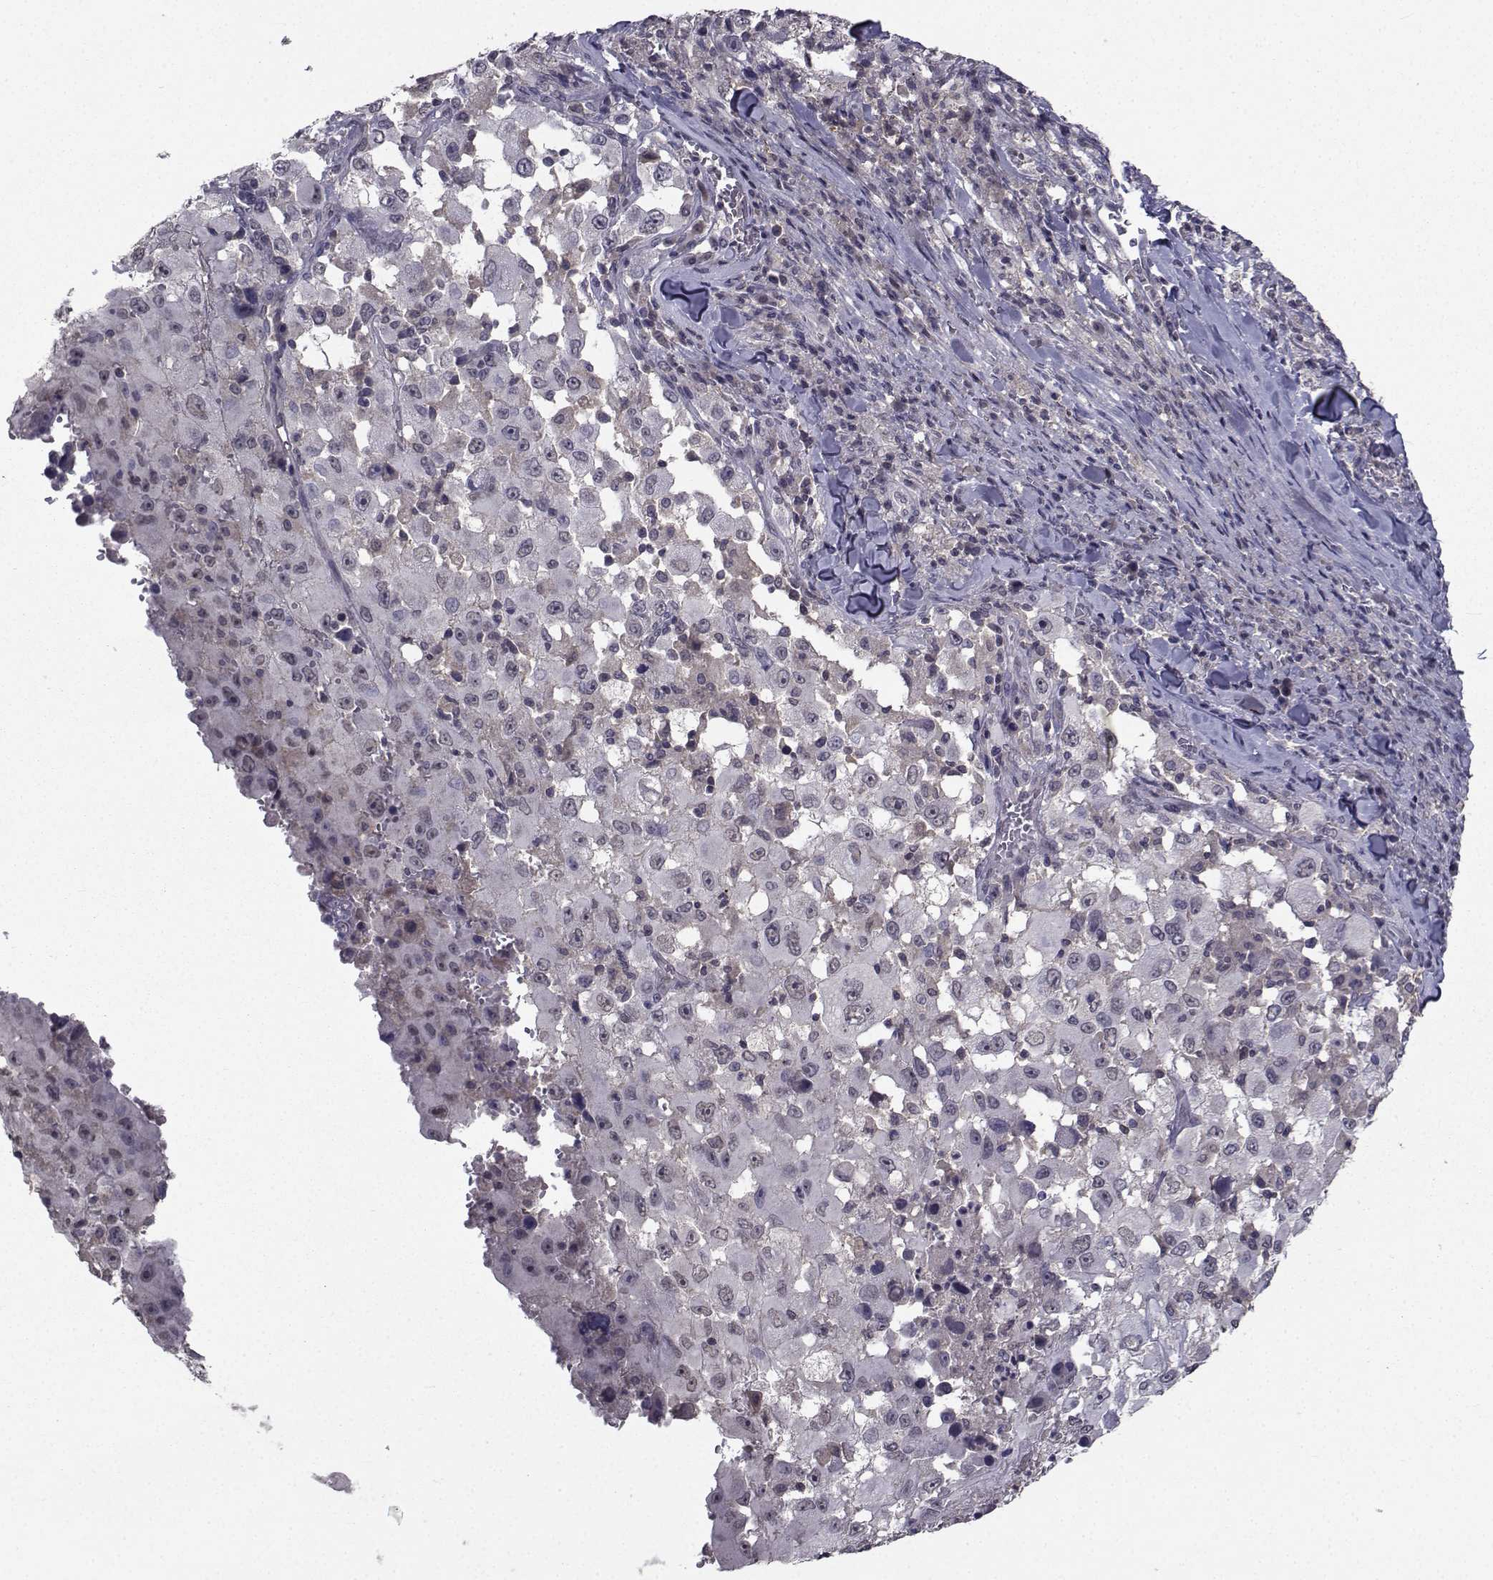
{"staining": {"intensity": "moderate", "quantity": "<25%", "location": "cytoplasmic/membranous"}, "tissue": "melanoma", "cell_type": "Tumor cells", "image_type": "cancer", "snomed": [{"axis": "morphology", "description": "Malignant melanoma, Metastatic site"}, {"axis": "topography", "description": "Soft tissue"}], "caption": "A histopathology image of human malignant melanoma (metastatic site) stained for a protein demonstrates moderate cytoplasmic/membranous brown staining in tumor cells.", "gene": "CYP2S1", "patient": {"sex": "male", "age": 50}}